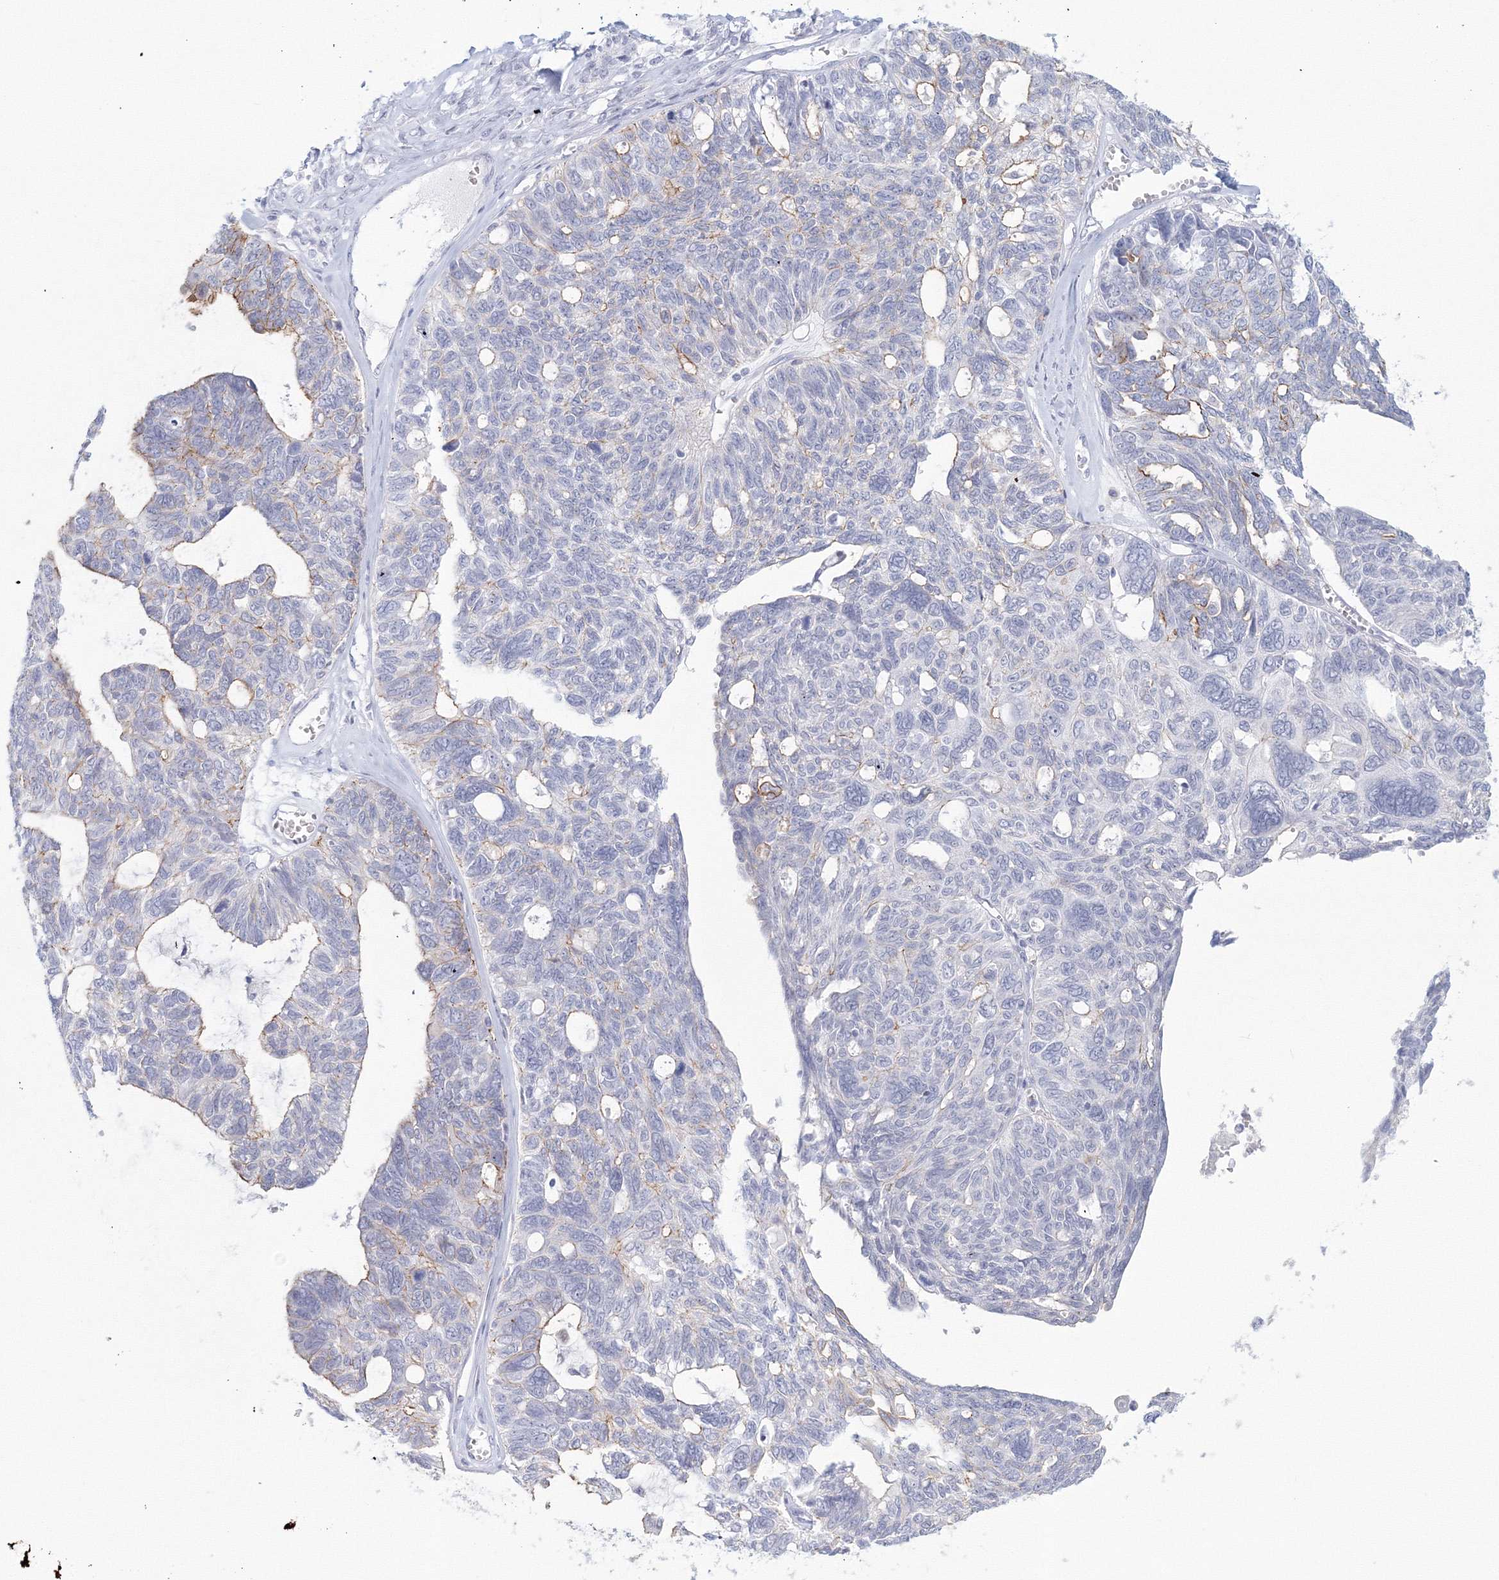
{"staining": {"intensity": "moderate", "quantity": "<25%", "location": "cytoplasmic/membranous"}, "tissue": "ovarian cancer", "cell_type": "Tumor cells", "image_type": "cancer", "snomed": [{"axis": "morphology", "description": "Cystadenocarcinoma, serous, NOS"}, {"axis": "topography", "description": "Ovary"}], "caption": "This is an image of immunohistochemistry (IHC) staining of ovarian serous cystadenocarcinoma, which shows moderate expression in the cytoplasmic/membranous of tumor cells.", "gene": "VSIG1", "patient": {"sex": "female", "age": 79}}